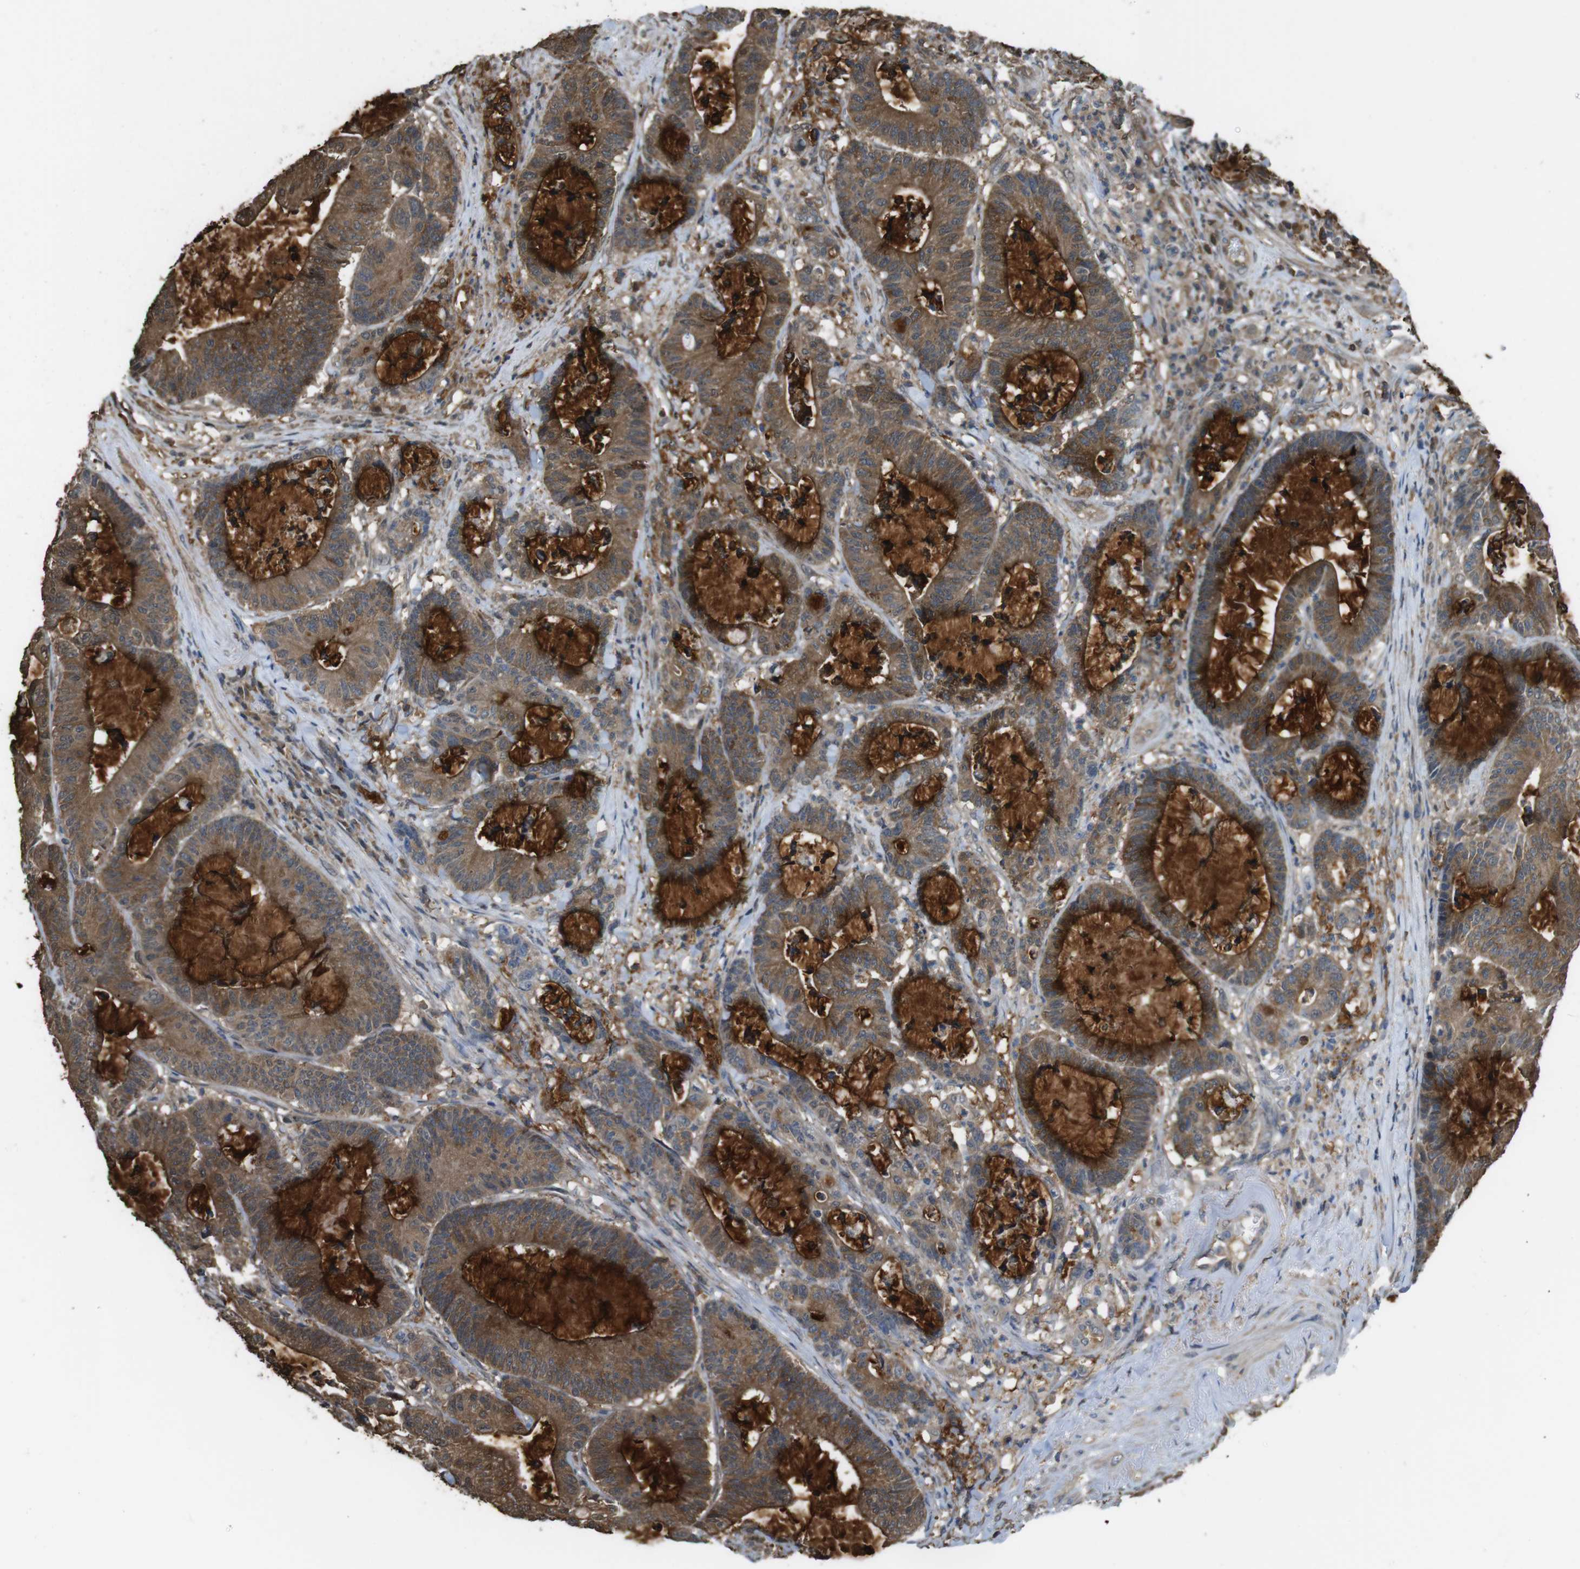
{"staining": {"intensity": "moderate", "quantity": ">75%", "location": "cytoplasmic/membranous"}, "tissue": "colorectal cancer", "cell_type": "Tumor cells", "image_type": "cancer", "snomed": [{"axis": "morphology", "description": "Adenocarcinoma, NOS"}, {"axis": "topography", "description": "Colon"}], "caption": "The image shows staining of colorectal cancer (adenocarcinoma), revealing moderate cytoplasmic/membranous protein staining (brown color) within tumor cells.", "gene": "ARHGDIA", "patient": {"sex": "female", "age": 84}}